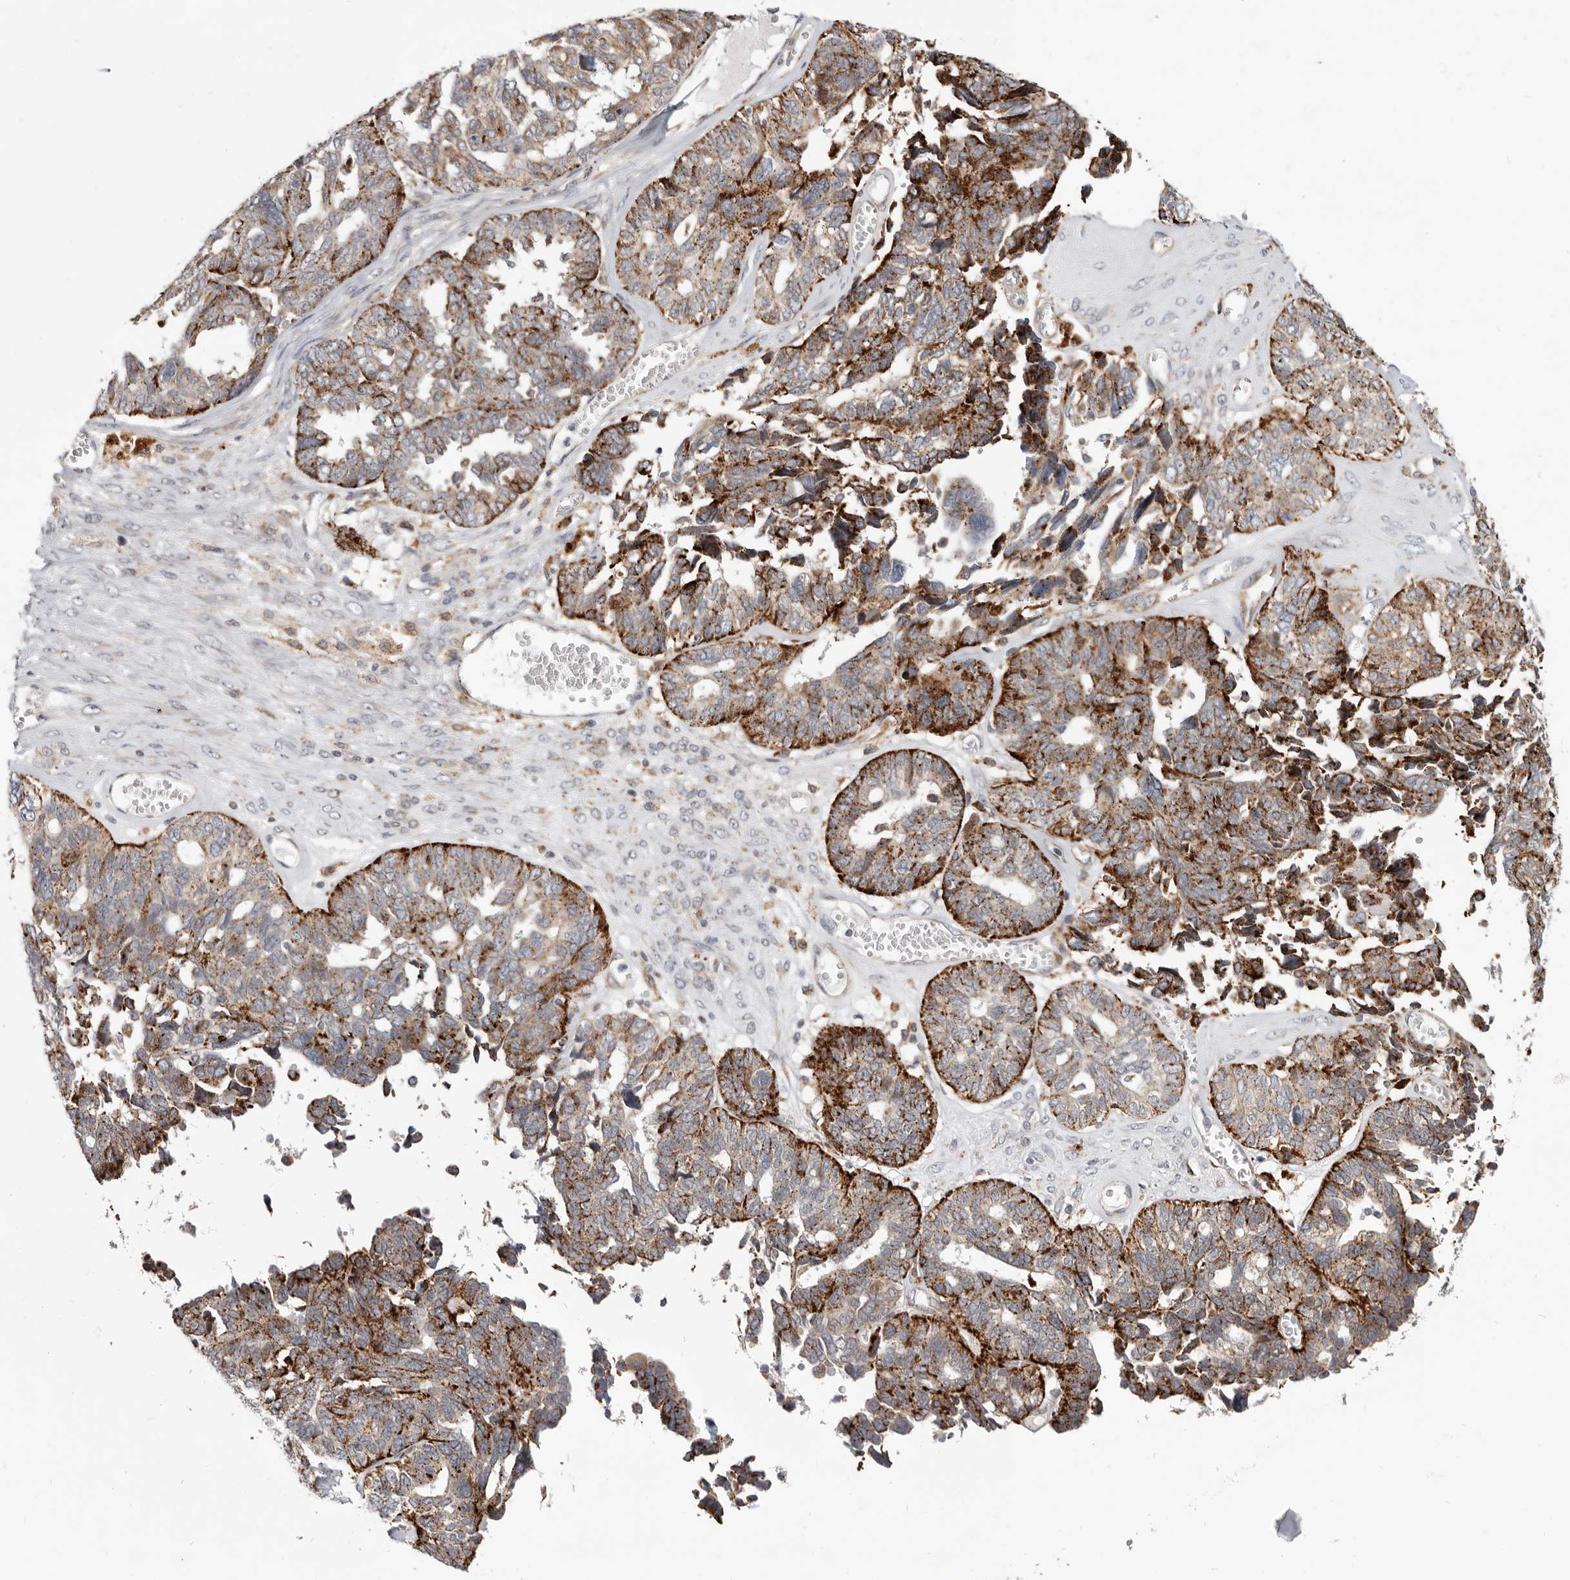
{"staining": {"intensity": "strong", "quantity": "25%-75%", "location": "cytoplasmic/membranous"}, "tissue": "ovarian cancer", "cell_type": "Tumor cells", "image_type": "cancer", "snomed": [{"axis": "morphology", "description": "Cystadenocarcinoma, serous, NOS"}, {"axis": "topography", "description": "Ovary"}], "caption": "DAB immunohistochemical staining of ovarian cancer demonstrates strong cytoplasmic/membranous protein expression in about 25%-75% of tumor cells.", "gene": "TOR3A", "patient": {"sex": "female", "age": 79}}